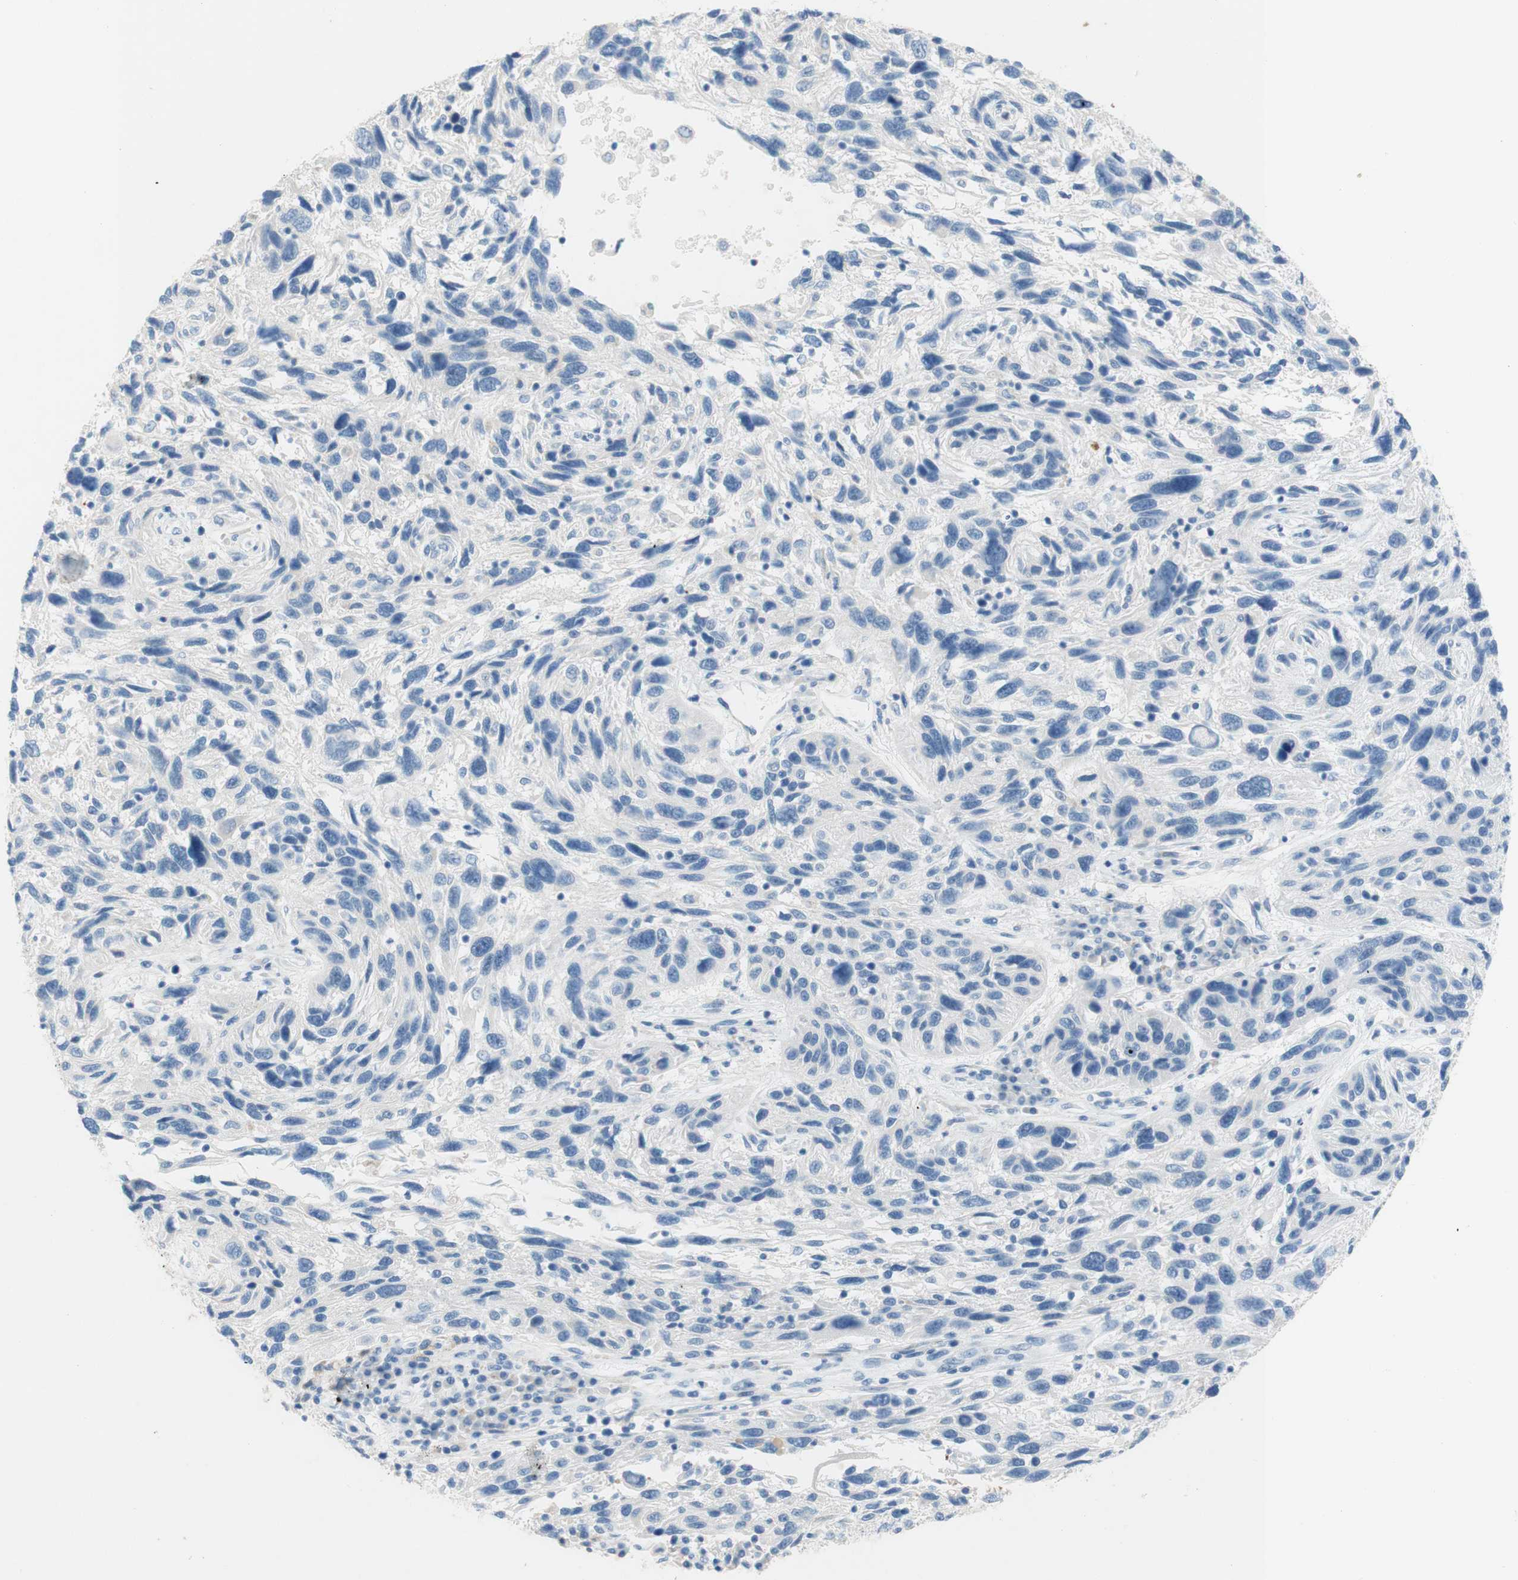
{"staining": {"intensity": "negative", "quantity": "none", "location": "none"}, "tissue": "melanoma", "cell_type": "Tumor cells", "image_type": "cancer", "snomed": [{"axis": "morphology", "description": "Malignant melanoma, NOS"}, {"axis": "topography", "description": "Skin"}], "caption": "Immunohistochemistry (IHC) of human melanoma shows no positivity in tumor cells. (DAB immunohistochemistry (IHC) visualized using brightfield microscopy, high magnification).", "gene": "POLR2J3", "patient": {"sex": "male", "age": 53}}